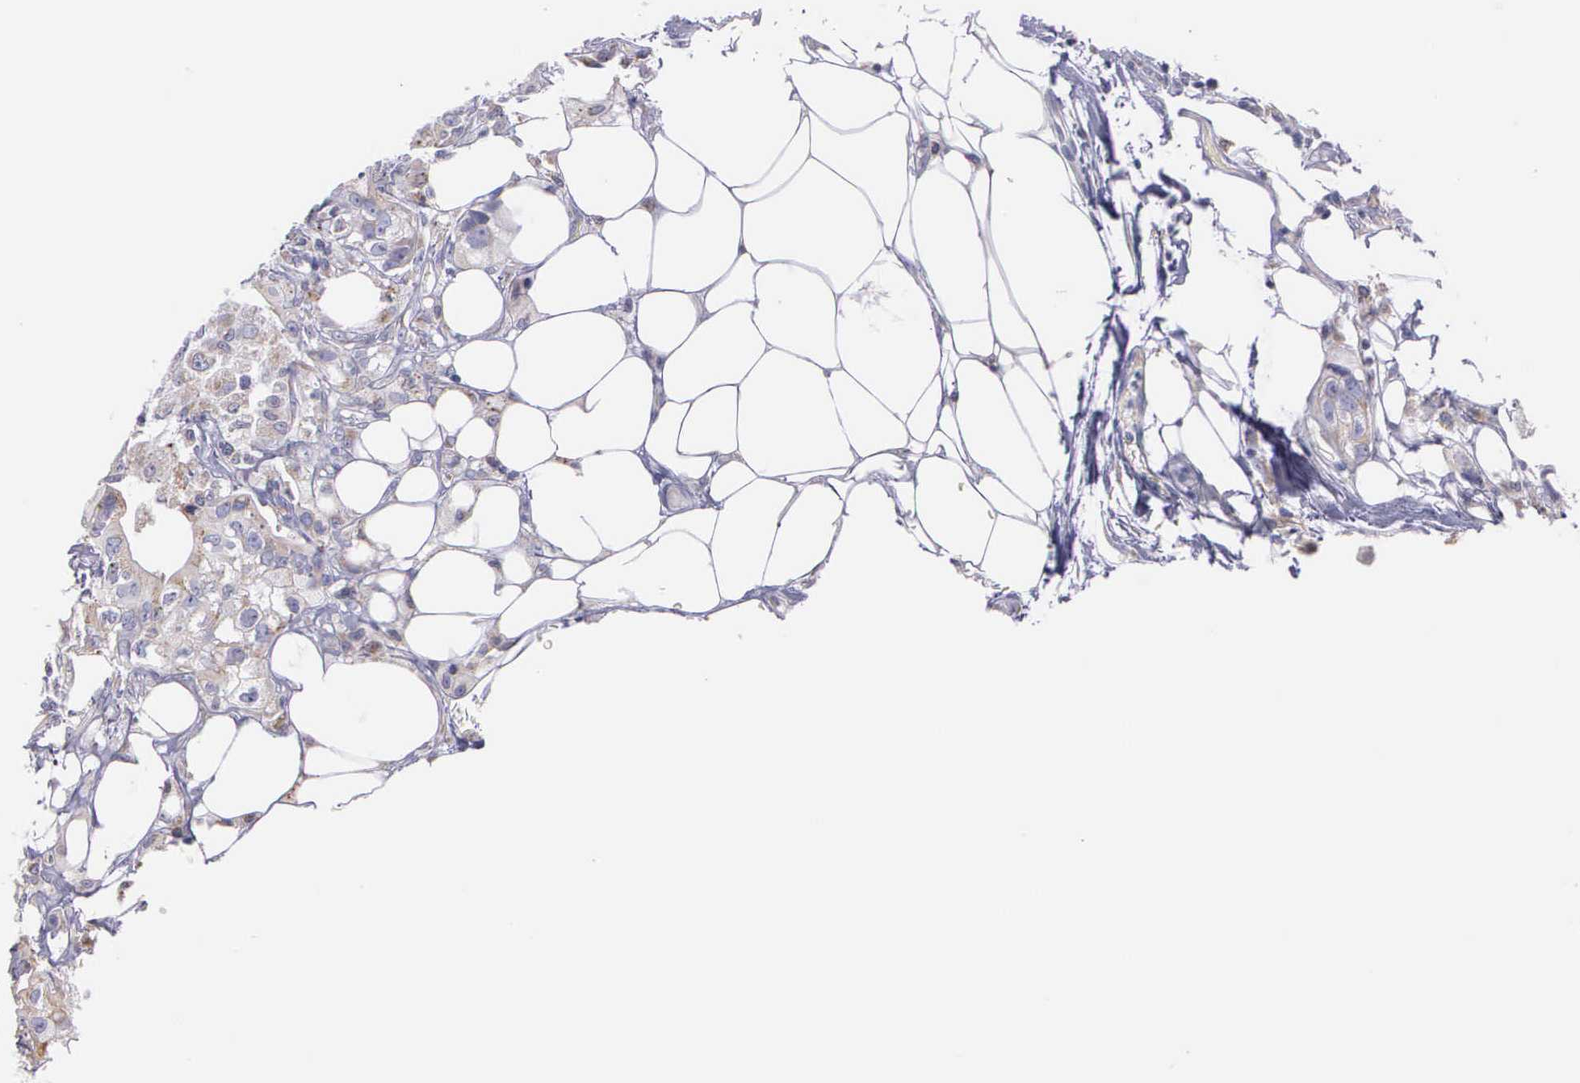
{"staining": {"intensity": "weak", "quantity": "25%-75%", "location": "cytoplasmic/membranous"}, "tissue": "colorectal cancer", "cell_type": "Tumor cells", "image_type": "cancer", "snomed": [{"axis": "morphology", "description": "Adenocarcinoma, NOS"}, {"axis": "topography", "description": "Rectum"}], "caption": "Immunohistochemical staining of colorectal adenocarcinoma exhibits low levels of weak cytoplasmic/membranous expression in approximately 25%-75% of tumor cells.", "gene": "MIA2", "patient": {"sex": "female", "age": 57}}